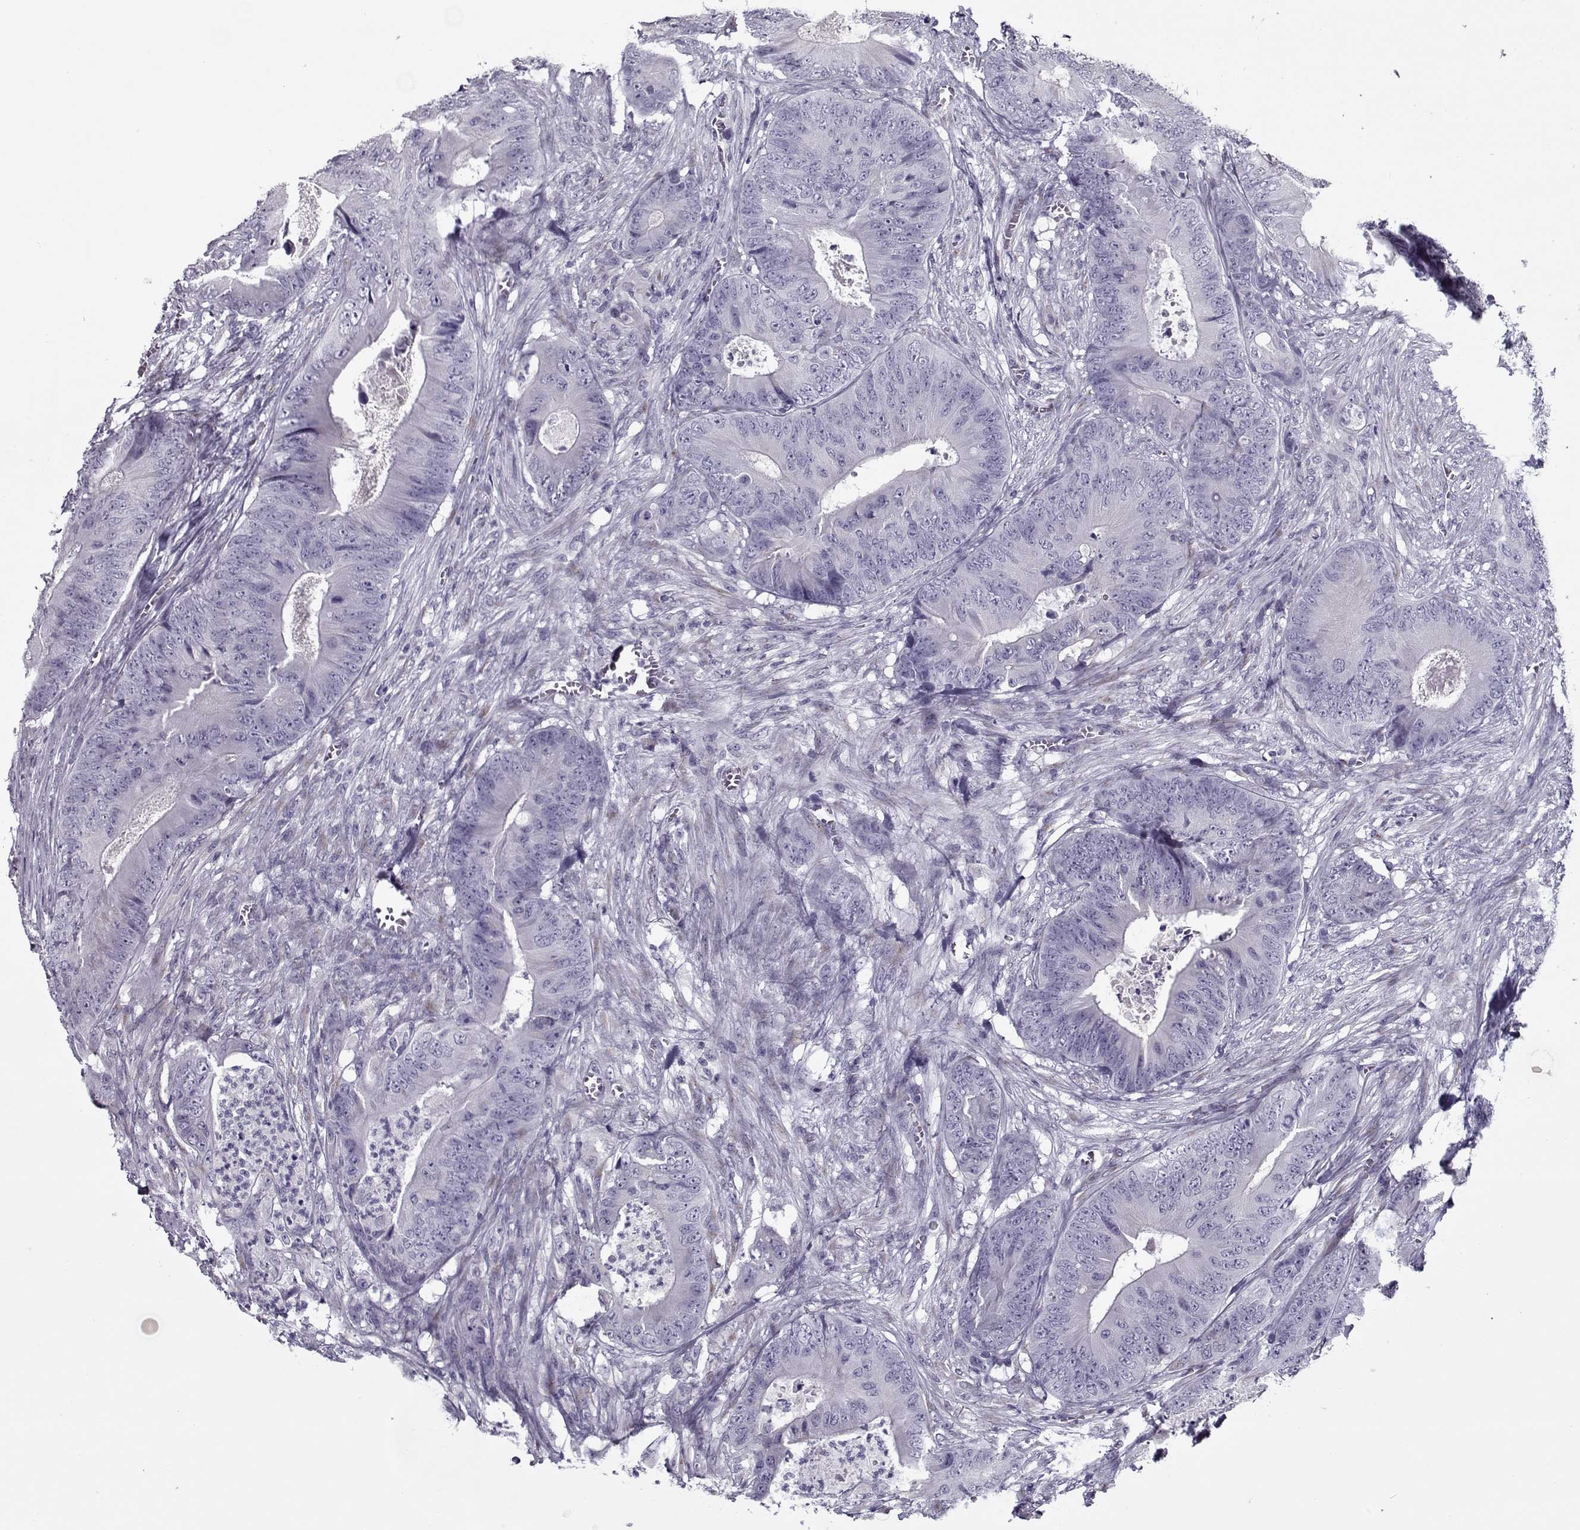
{"staining": {"intensity": "negative", "quantity": "none", "location": "none"}, "tissue": "colorectal cancer", "cell_type": "Tumor cells", "image_type": "cancer", "snomed": [{"axis": "morphology", "description": "Adenocarcinoma, NOS"}, {"axis": "topography", "description": "Colon"}], "caption": "DAB (3,3'-diaminobenzidine) immunohistochemical staining of adenocarcinoma (colorectal) reveals no significant staining in tumor cells.", "gene": "GAGE2A", "patient": {"sex": "male", "age": 84}}